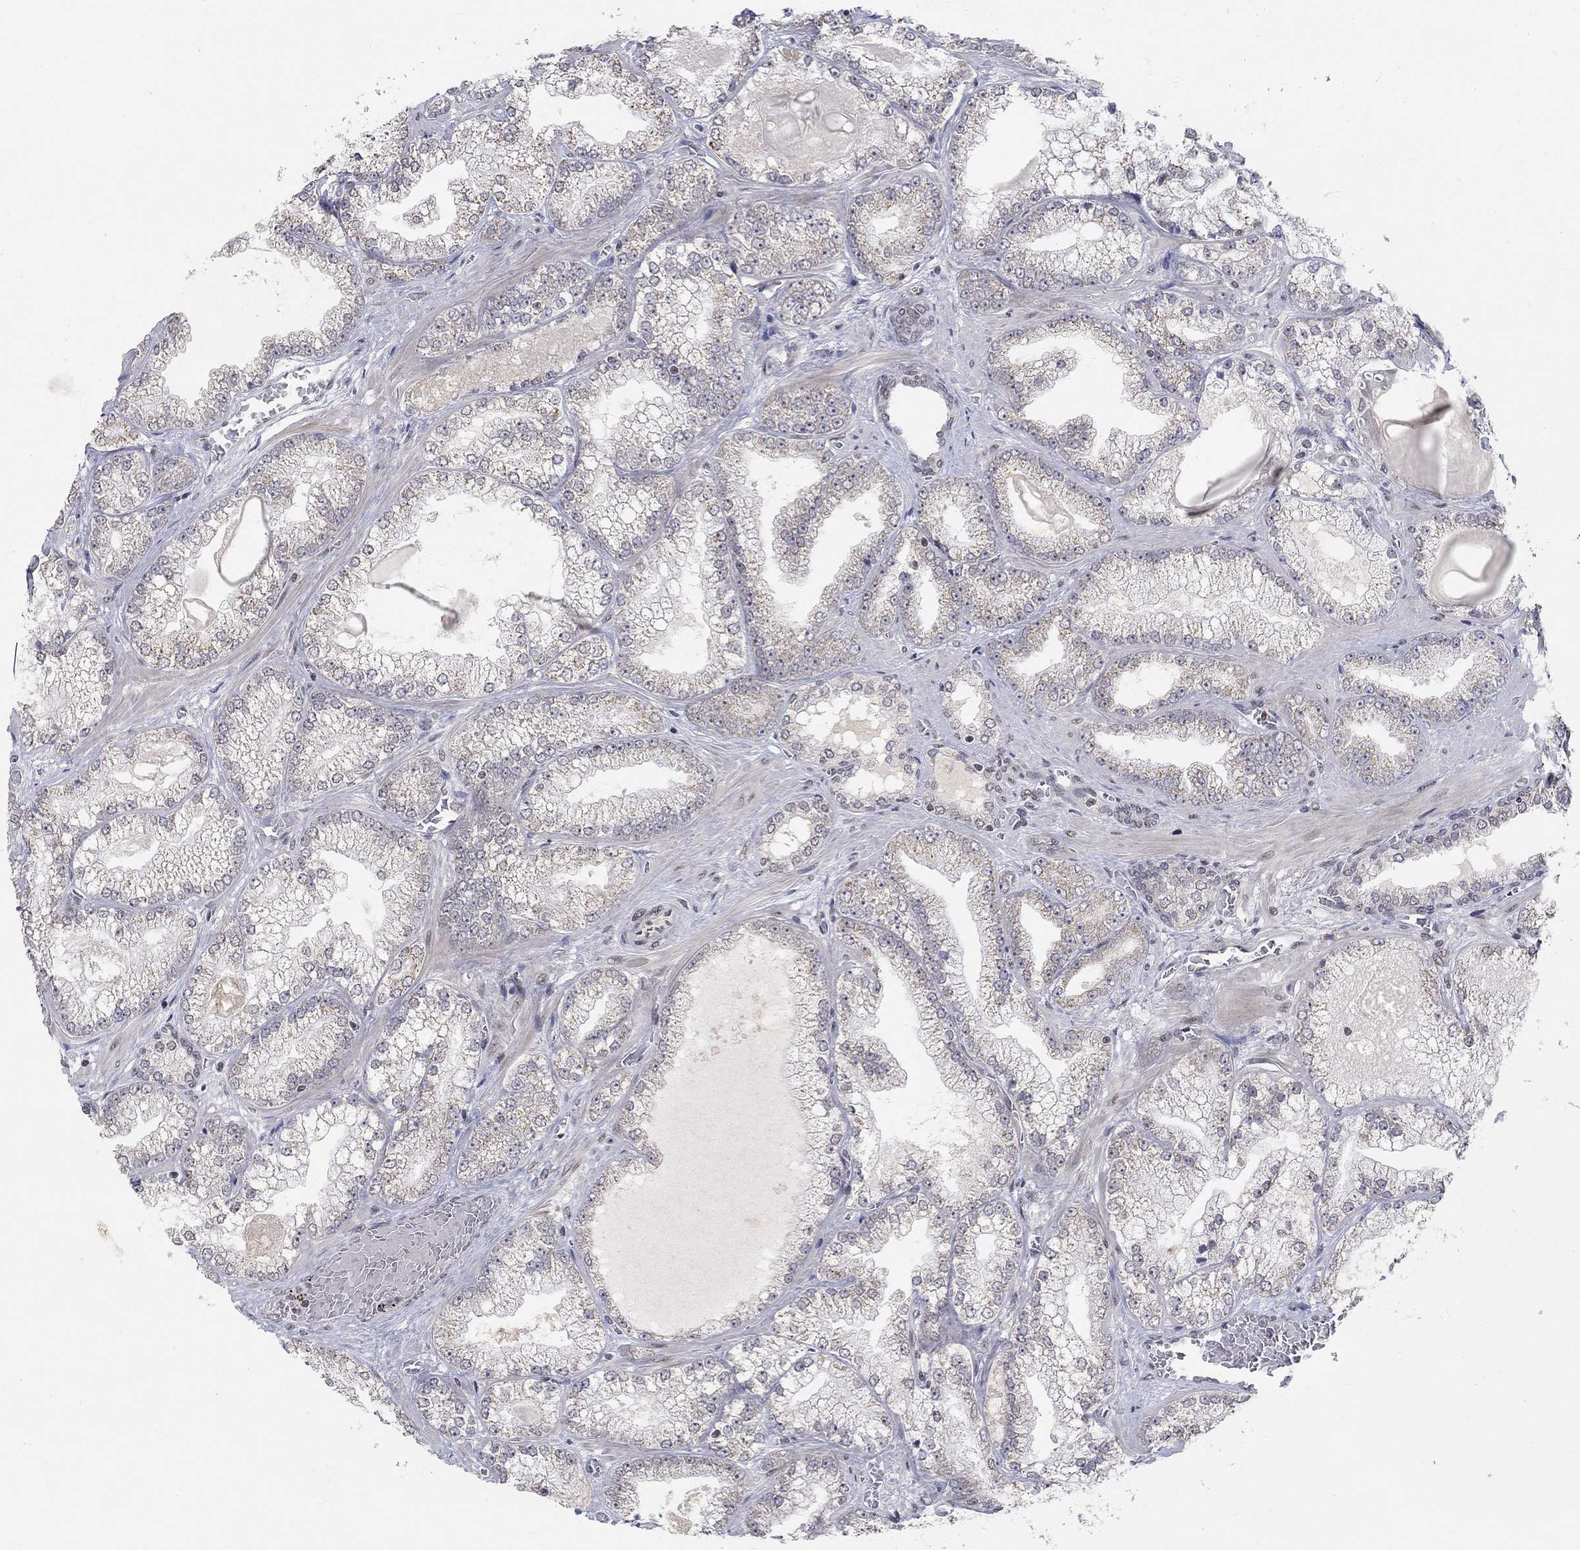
{"staining": {"intensity": "negative", "quantity": "none", "location": "none"}, "tissue": "prostate cancer", "cell_type": "Tumor cells", "image_type": "cancer", "snomed": [{"axis": "morphology", "description": "Adenocarcinoma, Low grade"}, {"axis": "topography", "description": "Prostate"}], "caption": "A micrograph of prostate cancer stained for a protein shows no brown staining in tumor cells.", "gene": "KLF12", "patient": {"sex": "male", "age": 57}}